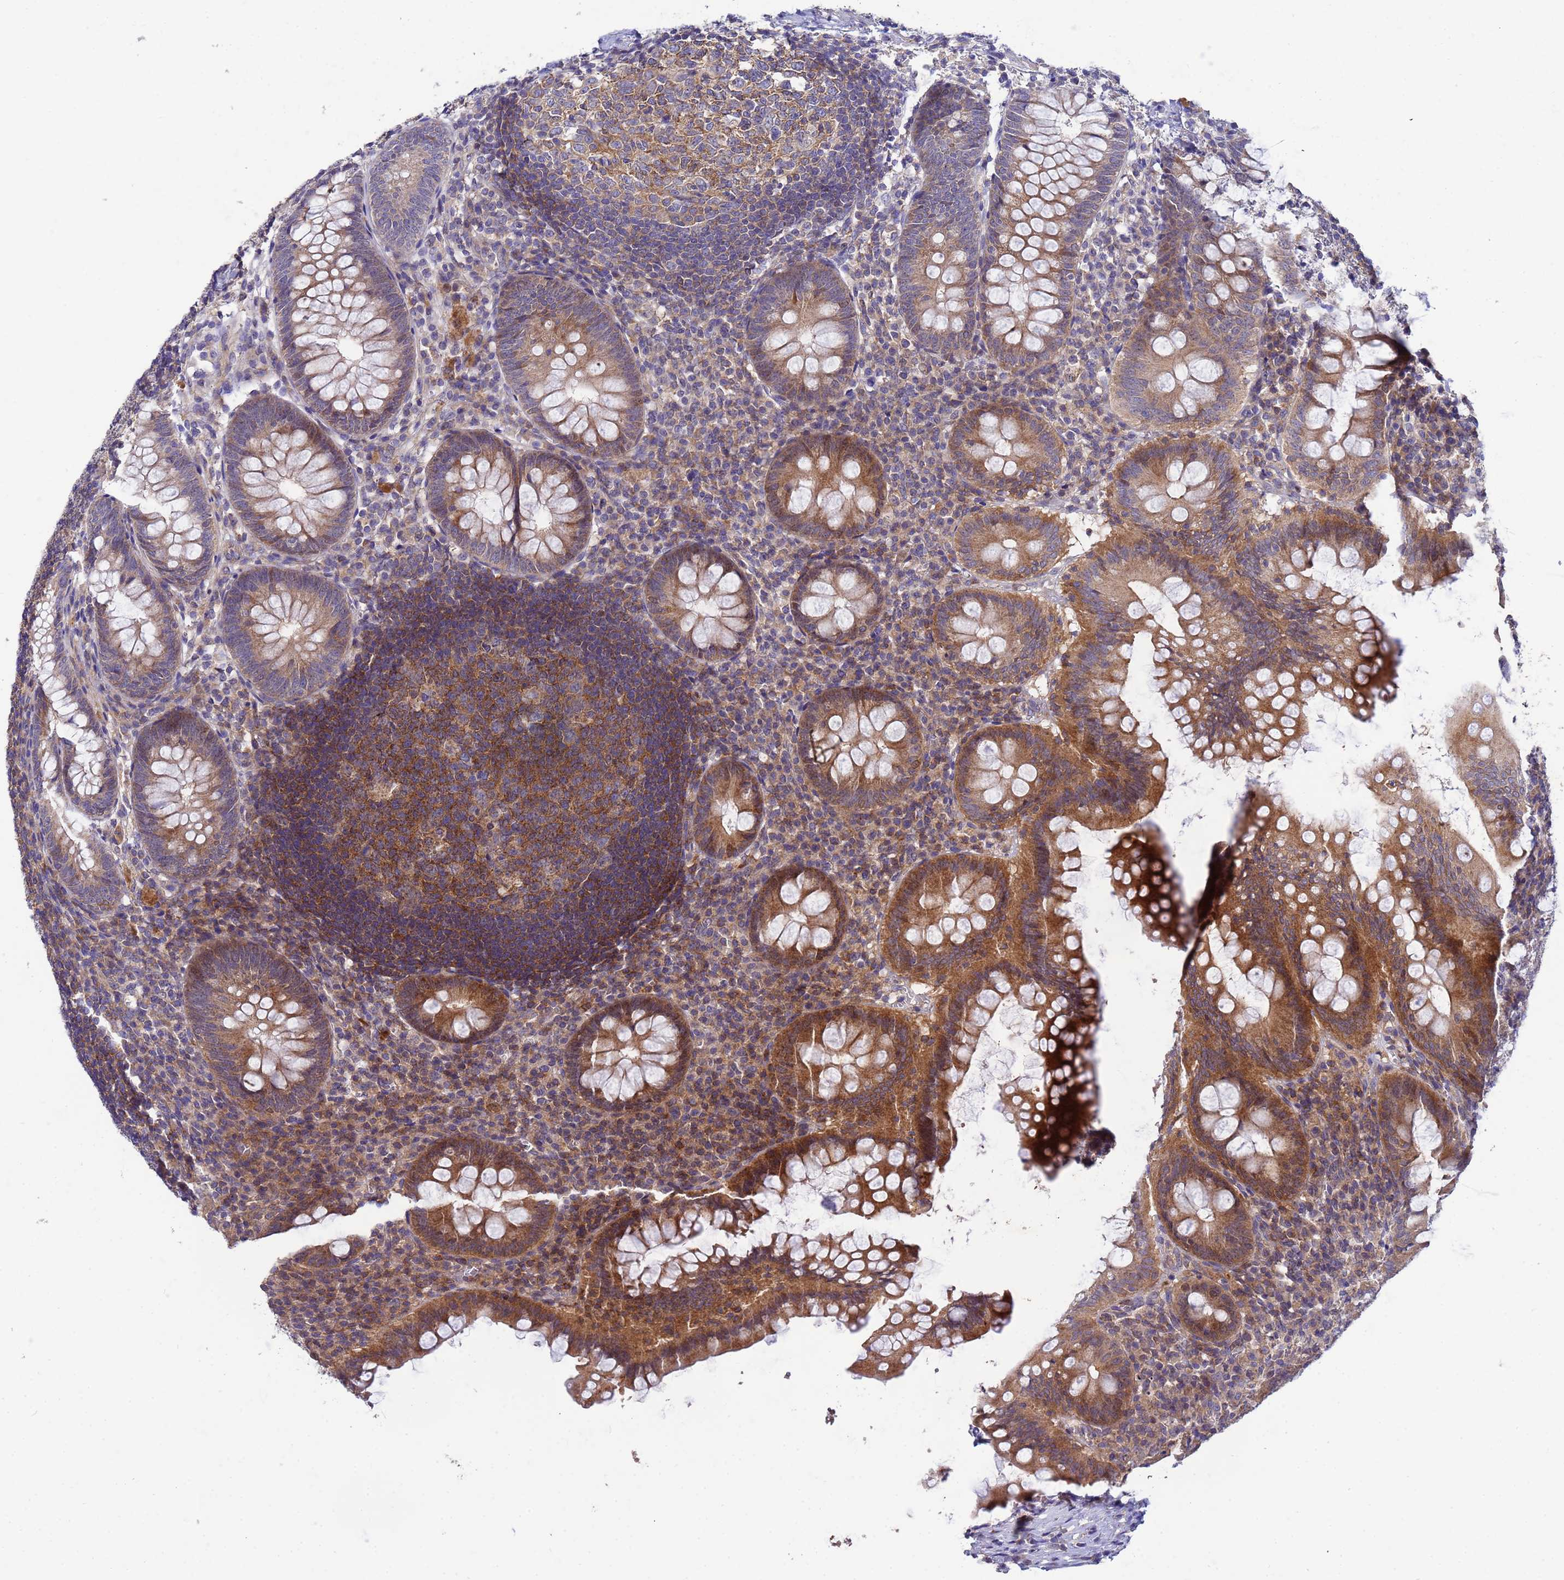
{"staining": {"intensity": "moderate", "quantity": ">75%", "location": "cytoplasmic/membranous"}, "tissue": "appendix", "cell_type": "Glandular cells", "image_type": "normal", "snomed": [{"axis": "morphology", "description": "Normal tissue, NOS"}, {"axis": "topography", "description": "Appendix"}], "caption": "Immunohistochemical staining of normal human appendix exhibits >75% levels of moderate cytoplasmic/membranous protein positivity in approximately >75% of glandular cells.", "gene": "CDC34", "patient": {"sex": "male", "age": 56}}